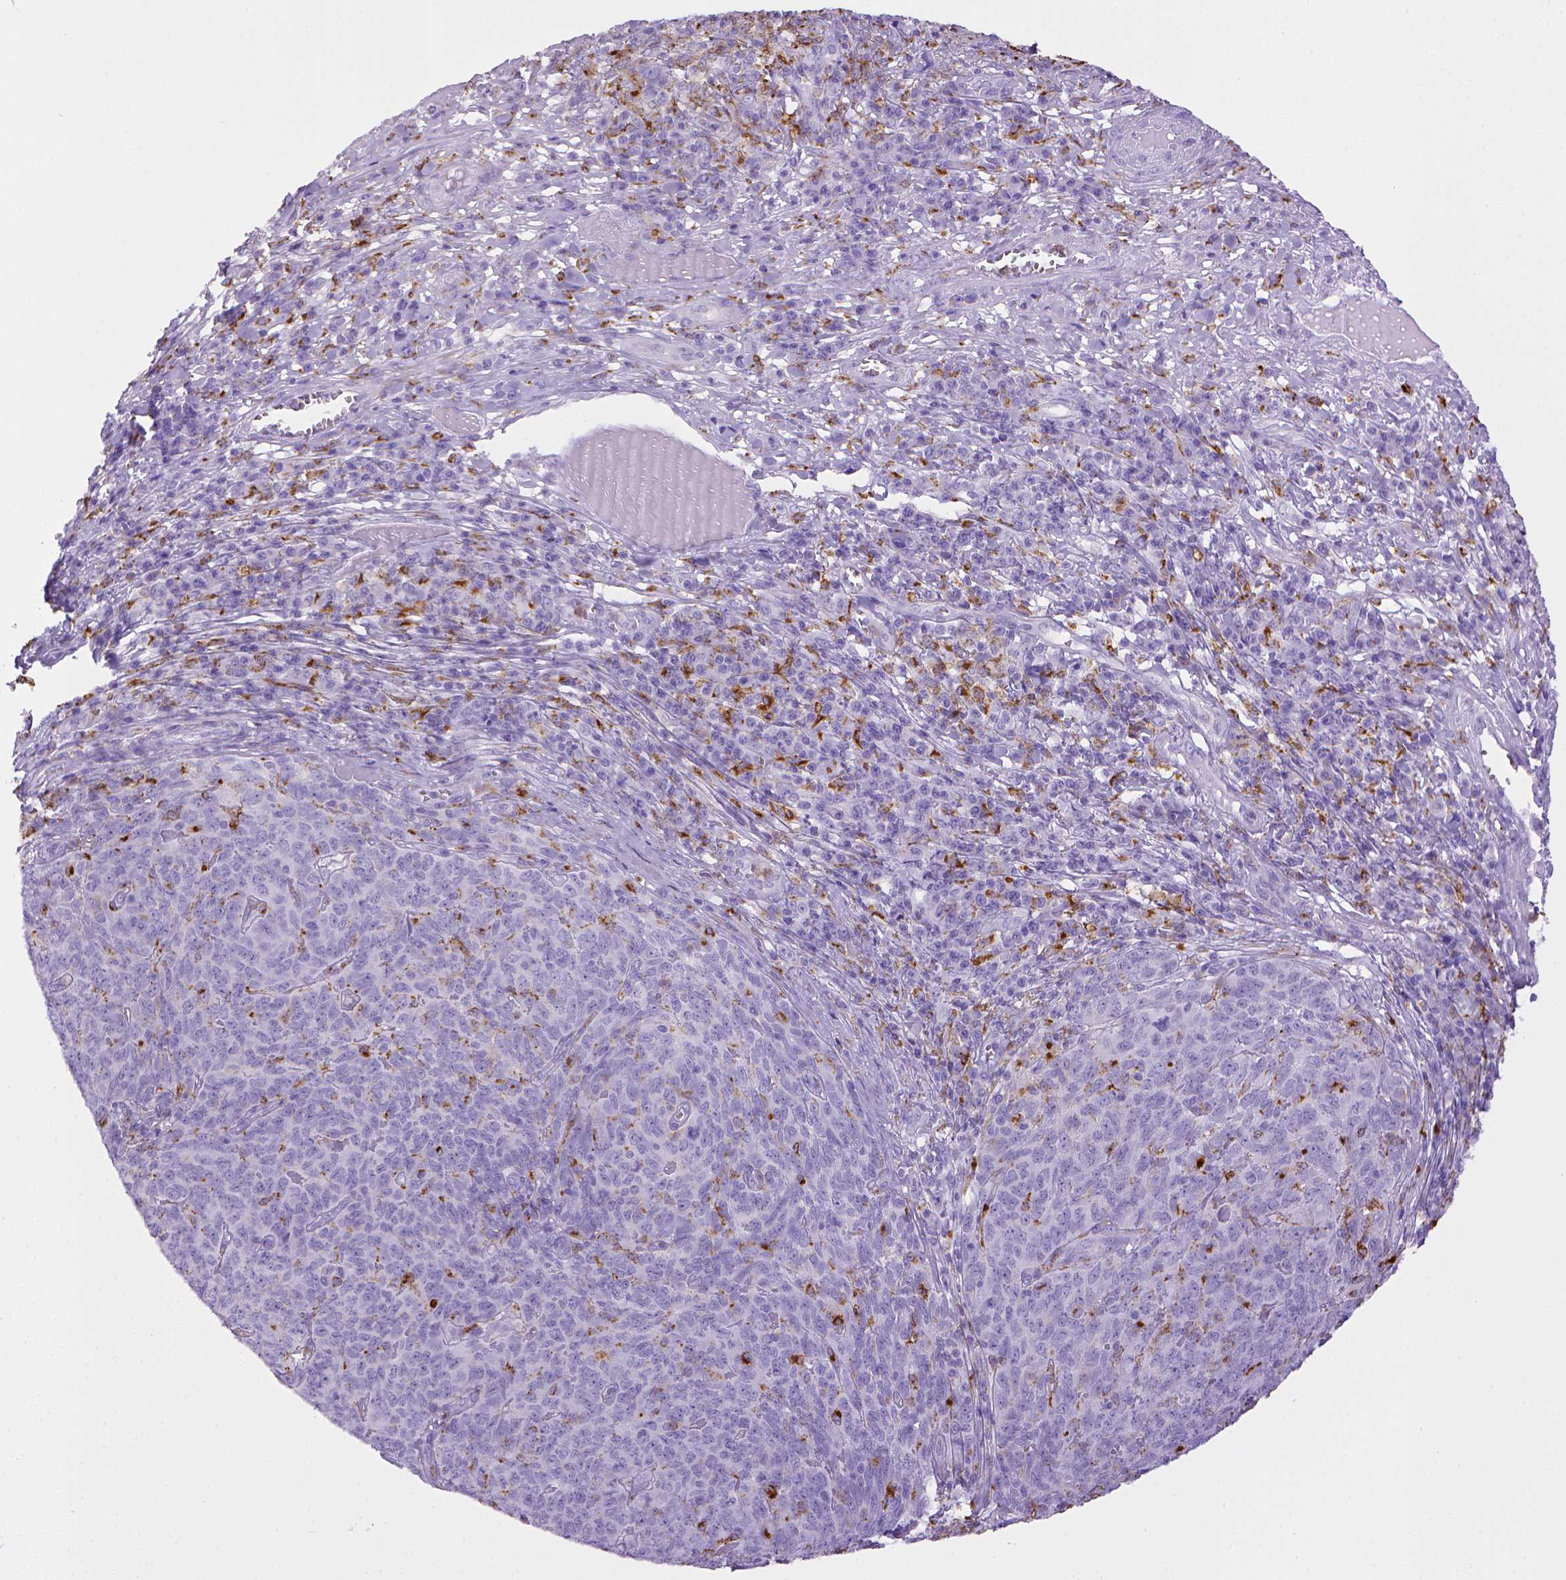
{"staining": {"intensity": "negative", "quantity": "none", "location": "none"}, "tissue": "skin cancer", "cell_type": "Tumor cells", "image_type": "cancer", "snomed": [{"axis": "morphology", "description": "Squamous cell carcinoma, NOS"}, {"axis": "topography", "description": "Skin"}, {"axis": "topography", "description": "Anal"}], "caption": "There is no significant staining in tumor cells of skin cancer. The staining is performed using DAB brown chromogen with nuclei counter-stained in using hematoxylin.", "gene": "CD68", "patient": {"sex": "female", "age": 51}}